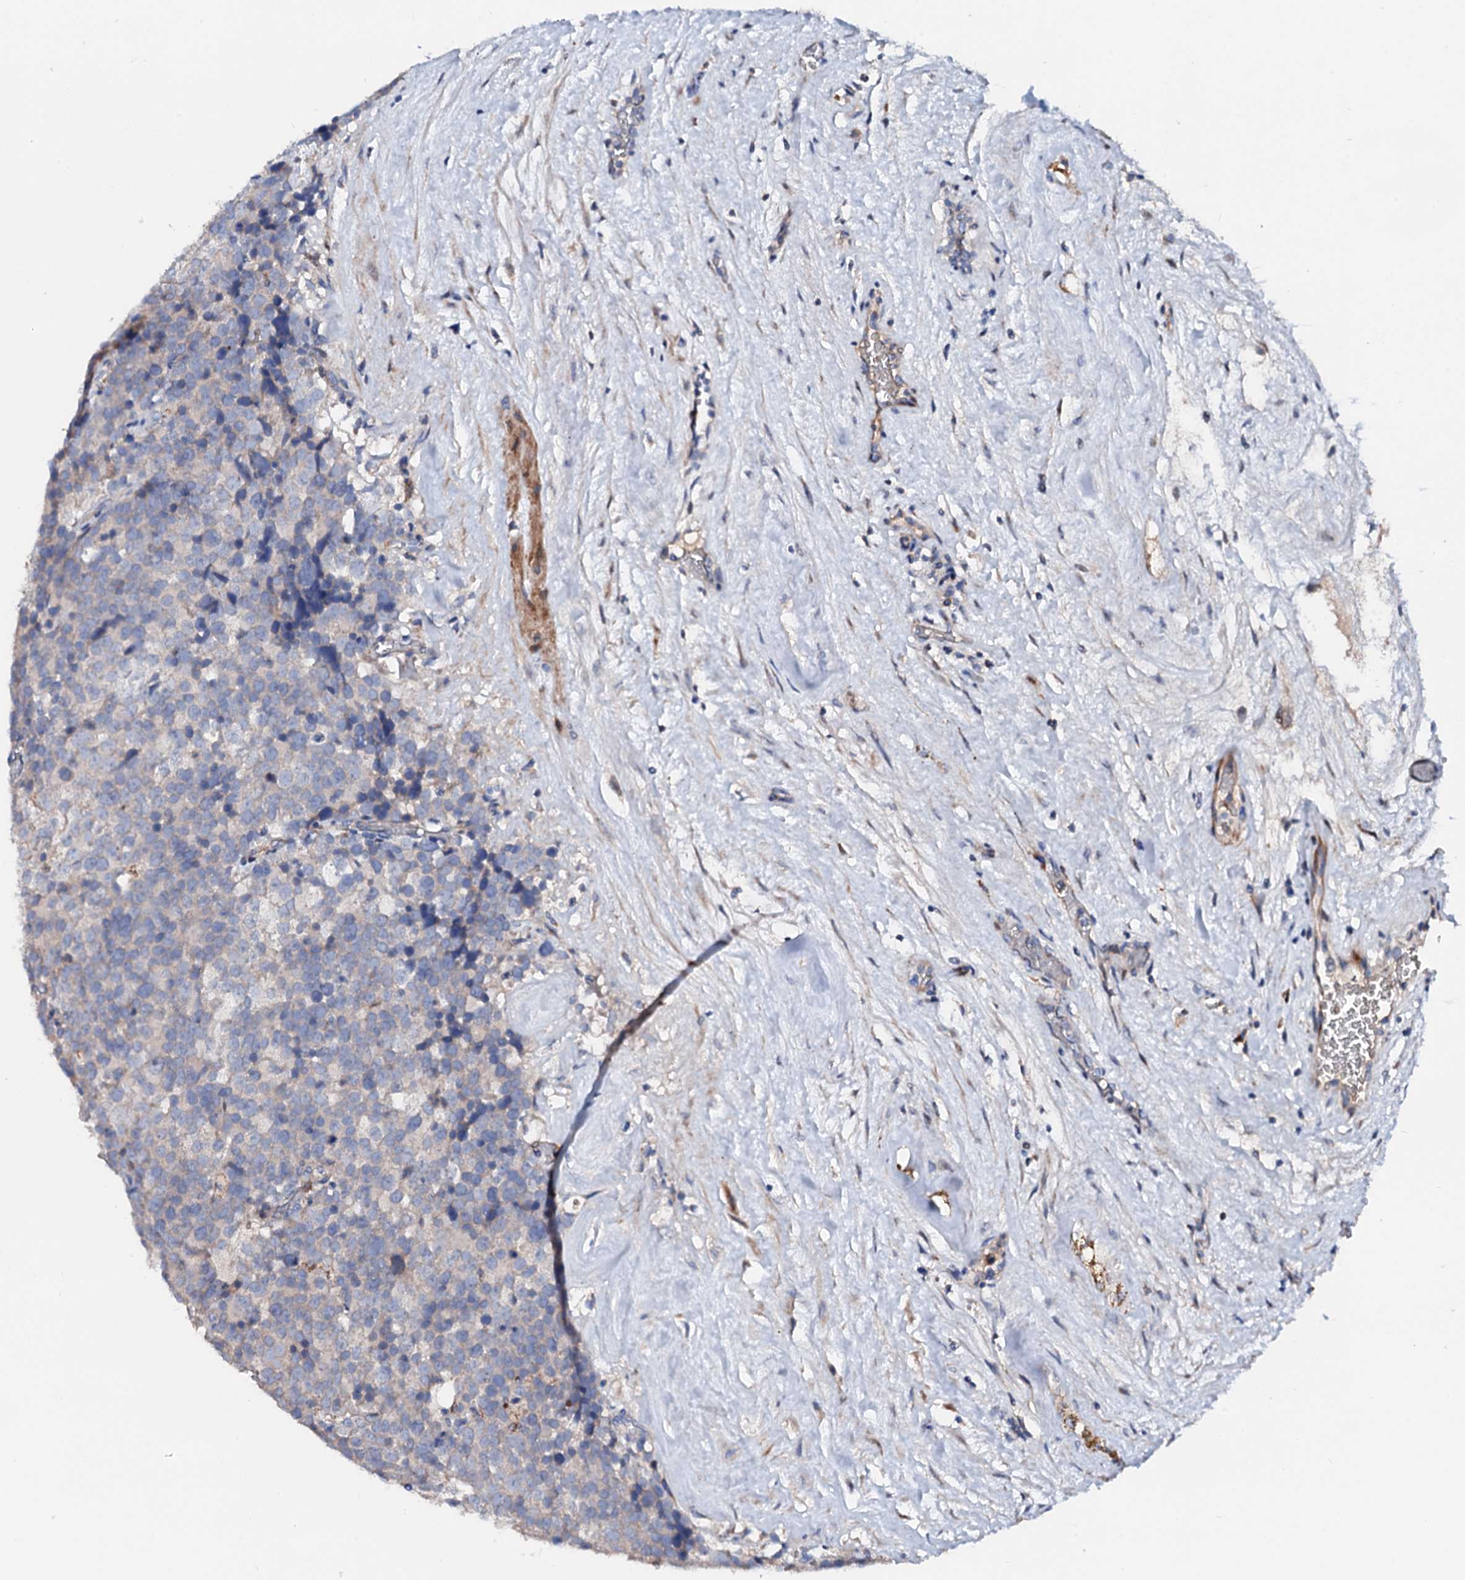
{"staining": {"intensity": "negative", "quantity": "none", "location": "none"}, "tissue": "testis cancer", "cell_type": "Tumor cells", "image_type": "cancer", "snomed": [{"axis": "morphology", "description": "Seminoma, NOS"}, {"axis": "topography", "description": "Testis"}], "caption": "Immunohistochemistry (IHC) photomicrograph of neoplastic tissue: testis seminoma stained with DAB (3,3'-diaminobenzidine) exhibits no significant protein expression in tumor cells.", "gene": "SLC10A7", "patient": {"sex": "male", "age": 71}}